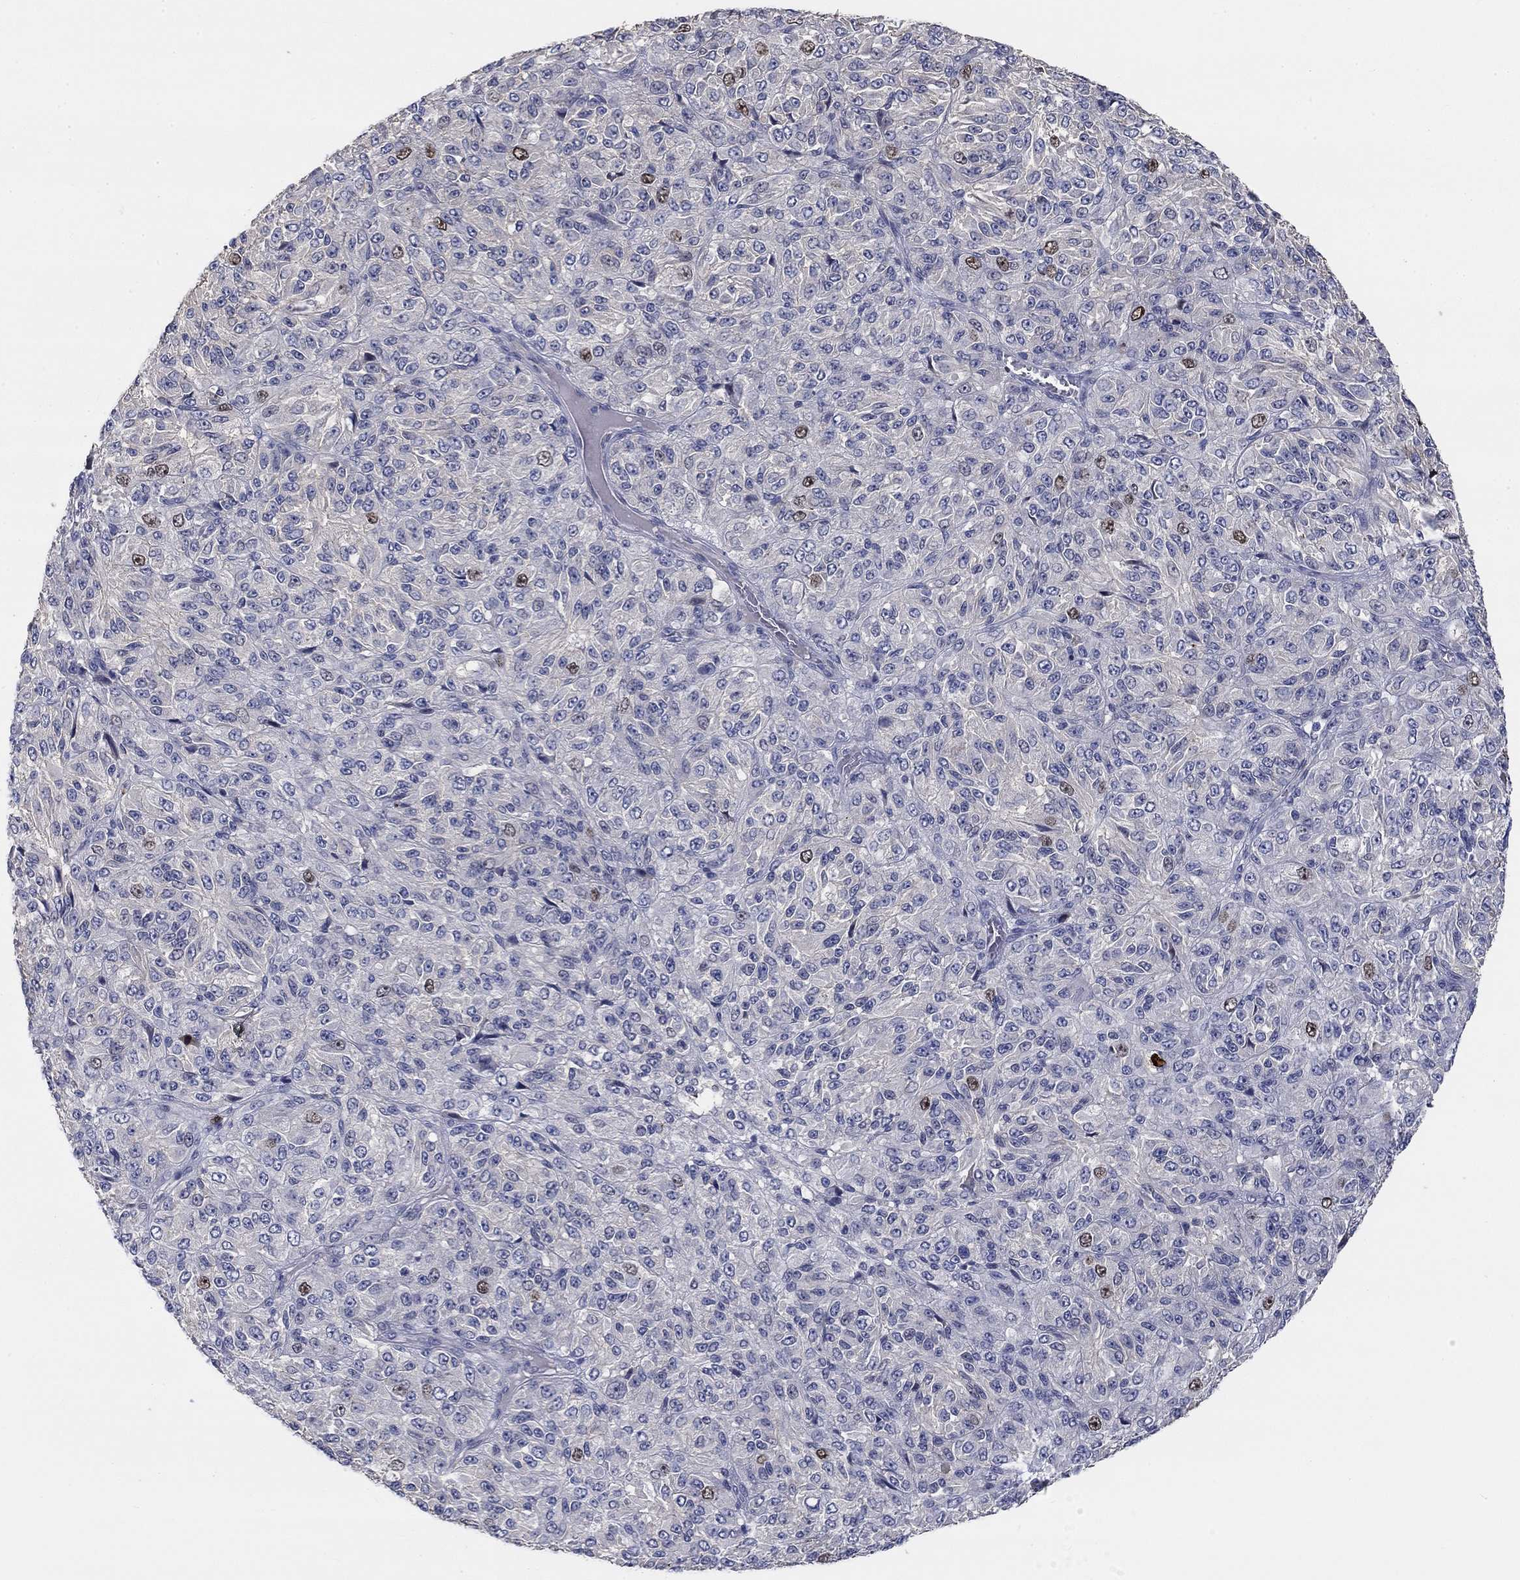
{"staining": {"intensity": "strong", "quantity": "<25%", "location": "nuclear"}, "tissue": "melanoma", "cell_type": "Tumor cells", "image_type": "cancer", "snomed": [{"axis": "morphology", "description": "Malignant melanoma, Metastatic site"}, {"axis": "topography", "description": "Brain"}], "caption": "Strong nuclear expression for a protein is identified in about <25% of tumor cells of melanoma using immunohistochemistry (IHC).", "gene": "PRC1", "patient": {"sex": "female", "age": 56}}